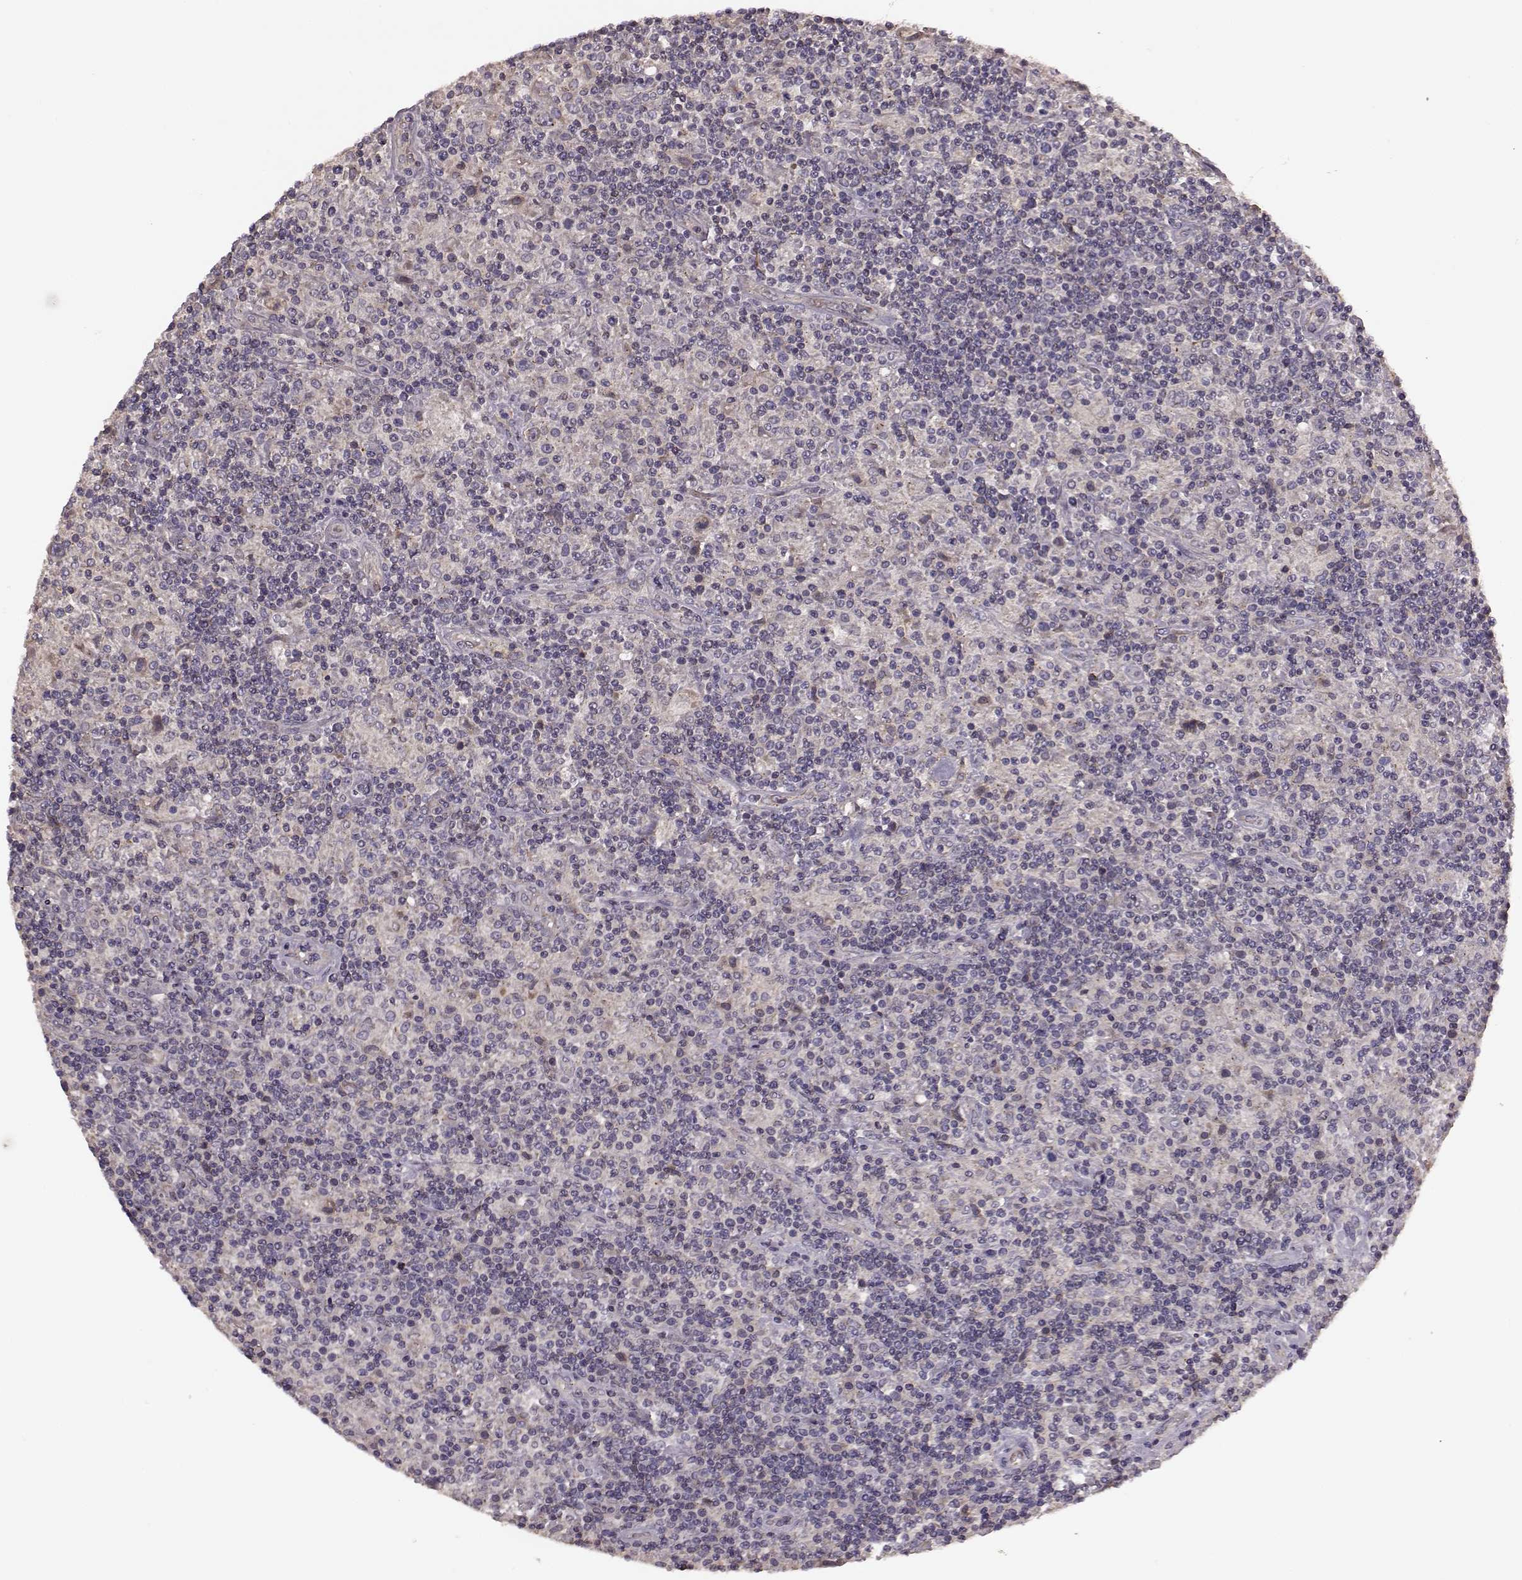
{"staining": {"intensity": "negative", "quantity": "none", "location": "none"}, "tissue": "lymphoma", "cell_type": "Tumor cells", "image_type": "cancer", "snomed": [{"axis": "morphology", "description": "Hodgkin's disease, NOS"}, {"axis": "topography", "description": "Lymph node"}], "caption": "A histopathology image of human lymphoma is negative for staining in tumor cells.", "gene": "NTF3", "patient": {"sex": "male", "age": 70}}